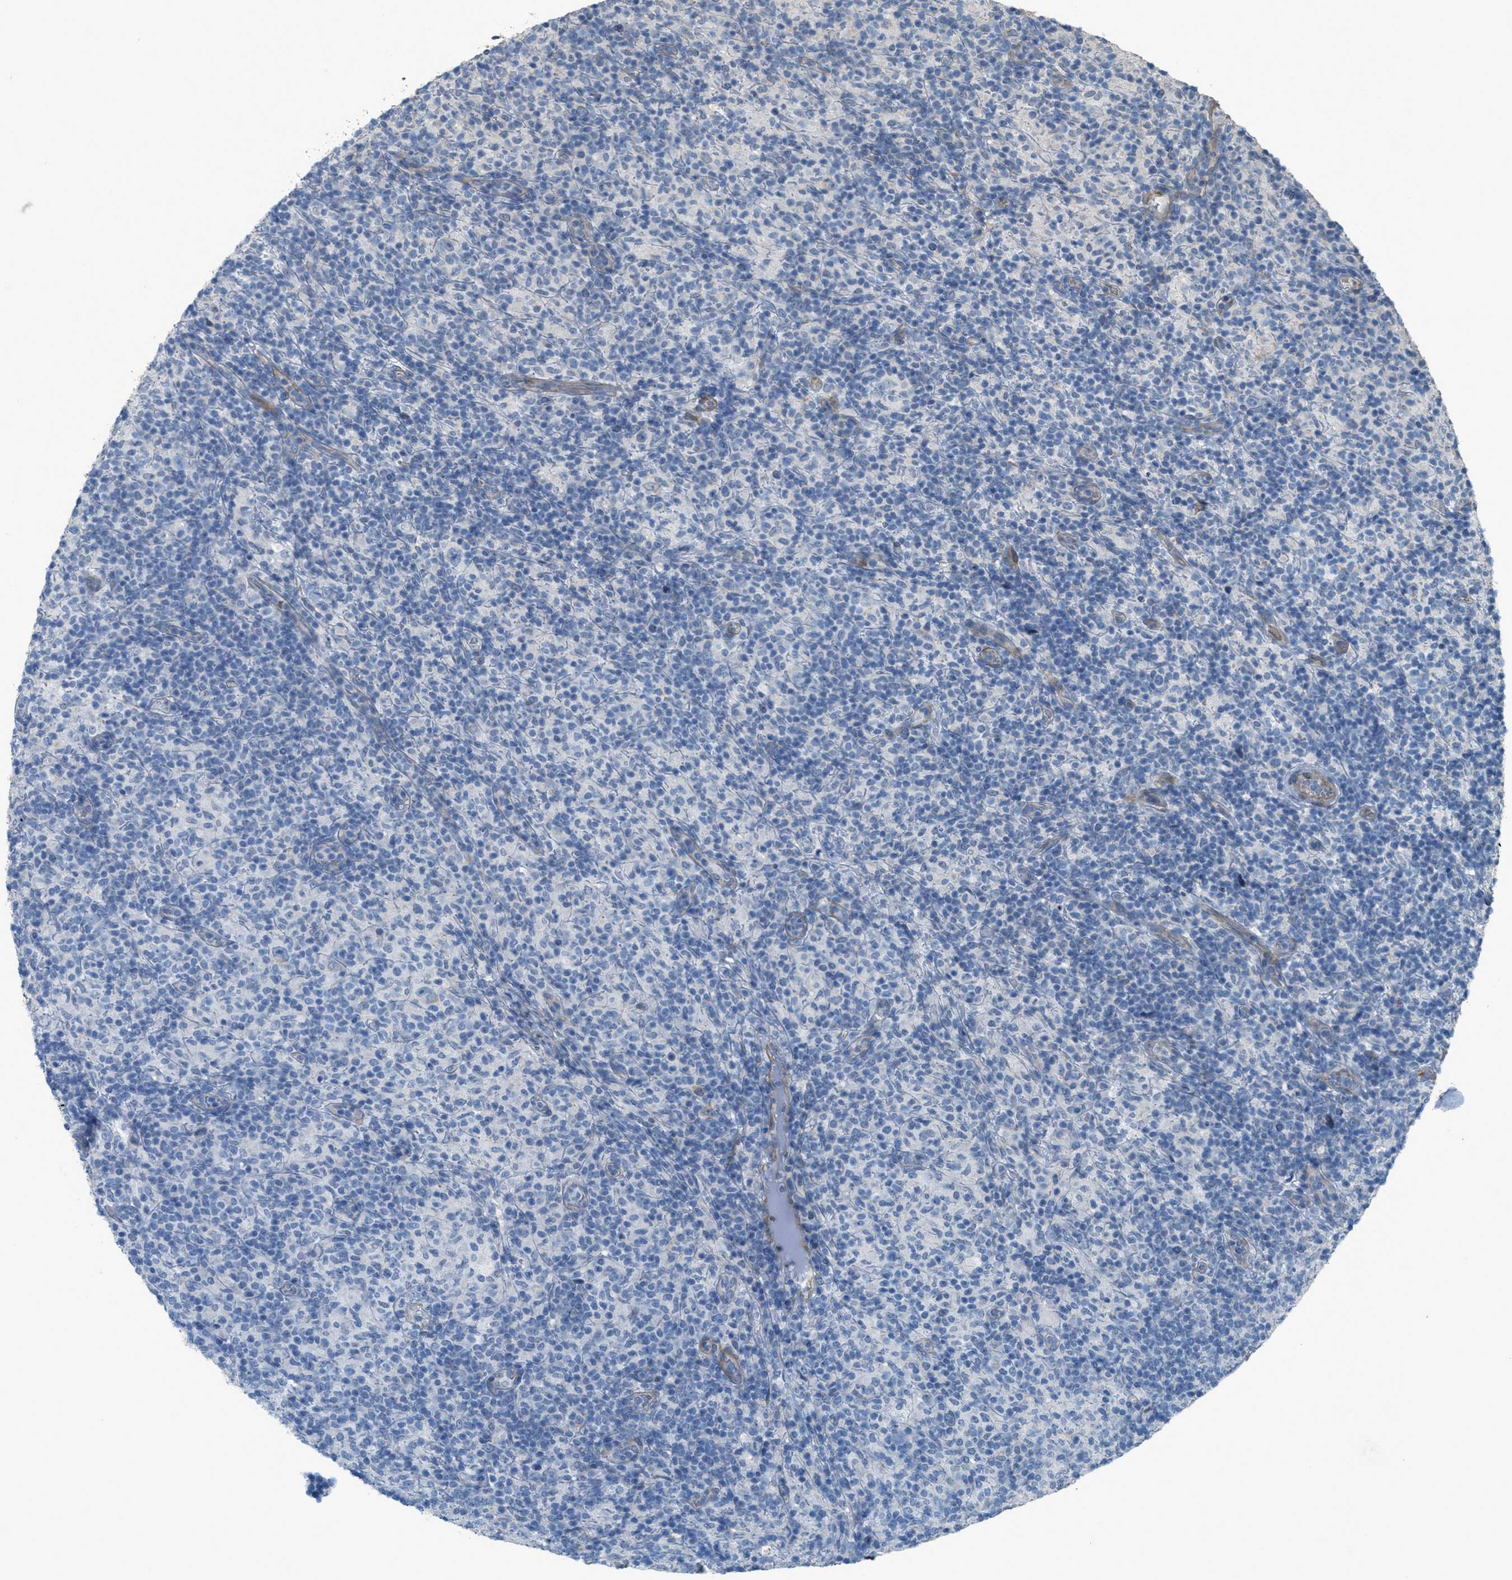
{"staining": {"intensity": "negative", "quantity": "none", "location": "none"}, "tissue": "lymphoma", "cell_type": "Tumor cells", "image_type": "cancer", "snomed": [{"axis": "morphology", "description": "Hodgkin's disease, NOS"}, {"axis": "topography", "description": "Lymph node"}], "caption": "An IHC image of Hodgkin's disease is shown. There is no staining in tumor cells of Hodgkin's disease. (Immunohistochemistry, brightfield microscopy, high magnification).", "gene": "MRS2", "patient": {"sex": "male", "age": 70}}